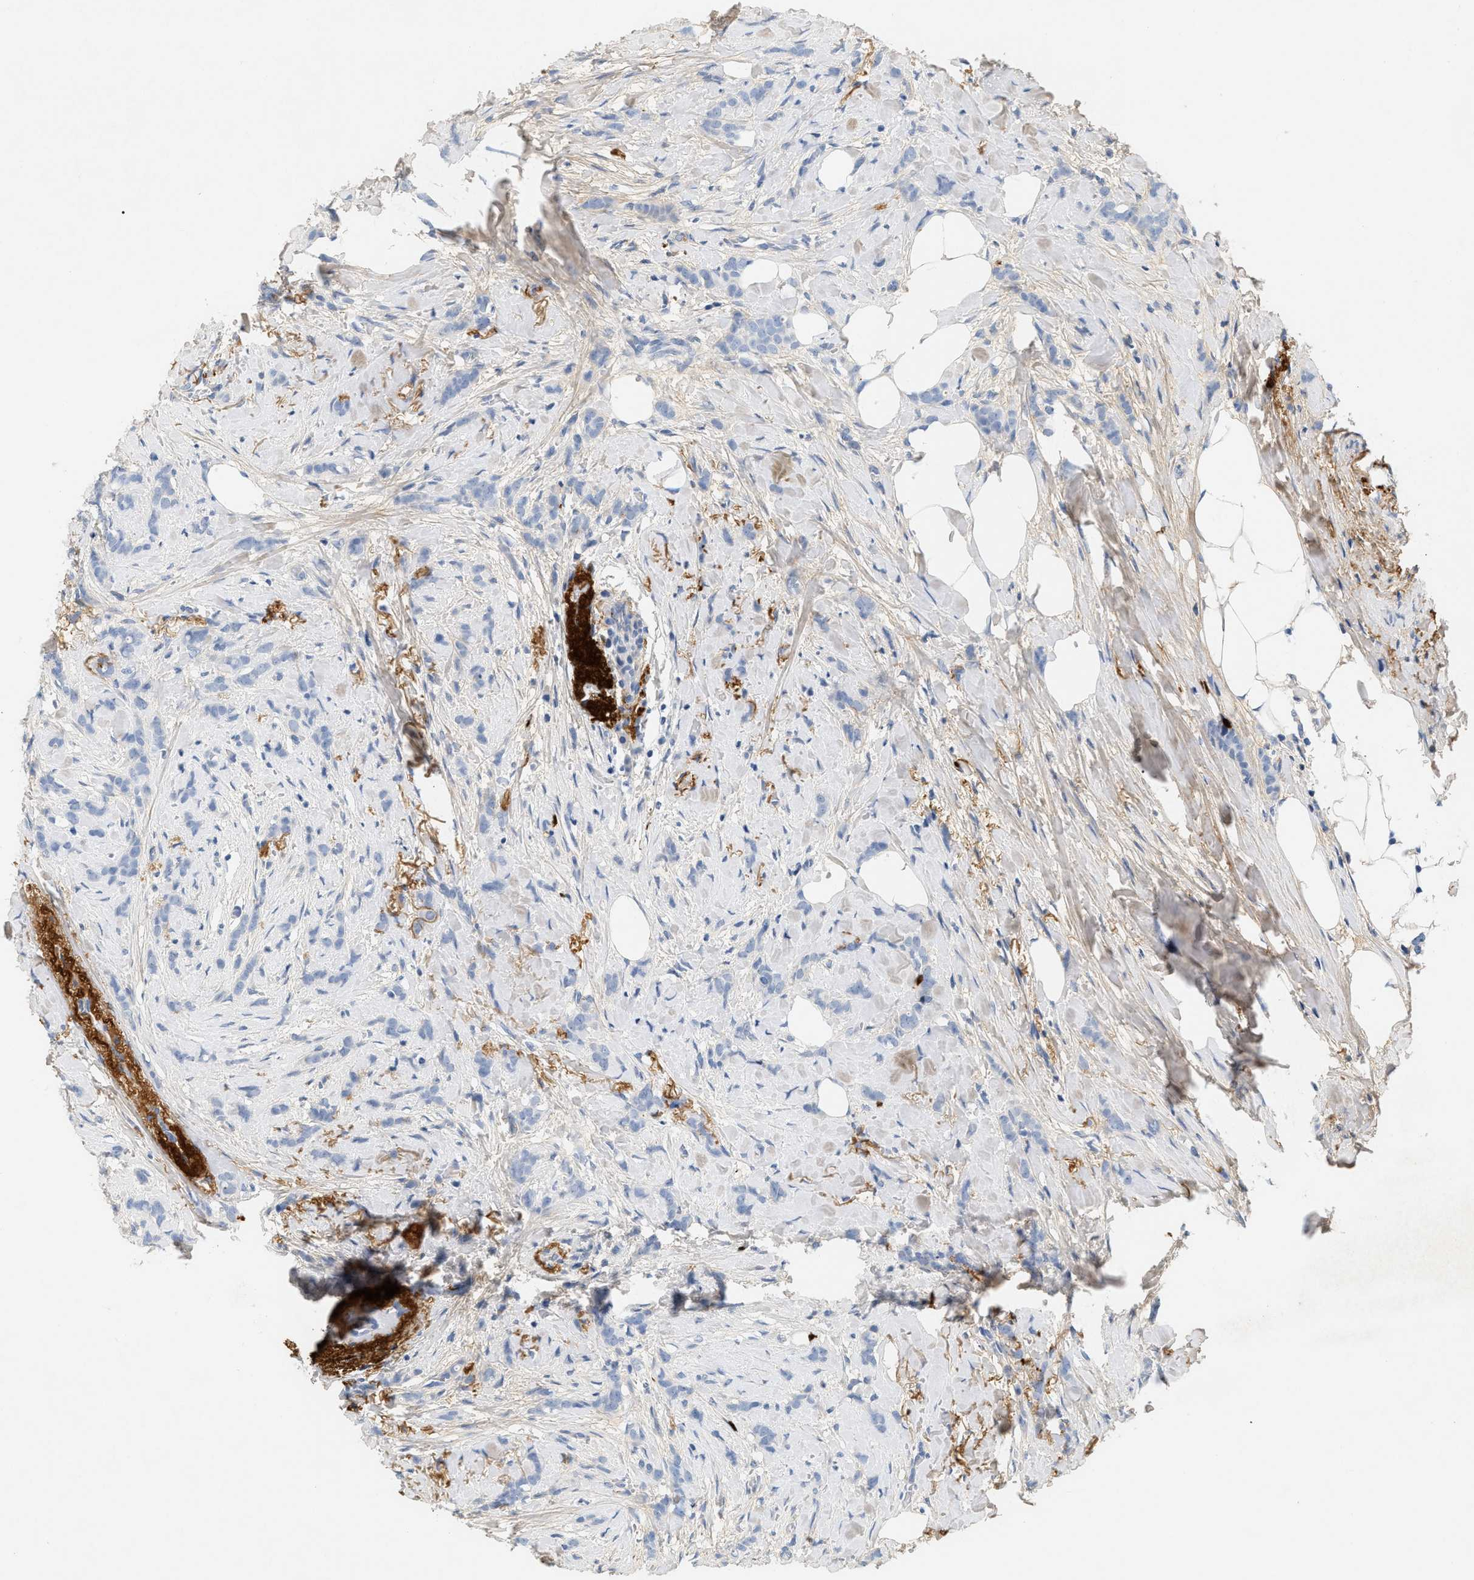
{"staining": {"intensity": "negative", "quantity": "none", "location": "none"}, "tissue": "breast cancer", "cell_type": "Tumor cells", "image_type": "cancer", "snomed": [{"axis": "morphology", "description": "Lobular carcinoma, in situ"}, {"axis": "morphology", "description": "Lobular carcinoma"}, {"axis": "topography", "description": "Breast"}], "caption": "The image demonstrates no significant positivity in tumor cells of breast lobular carcinoma in situ. (Stains: DAB IHC with hematoxylin counter stain, Microscopy: brightfield microscopy at high magnification).", "gene": "CFH", "patient": {"sex": "female", "age": 41}}